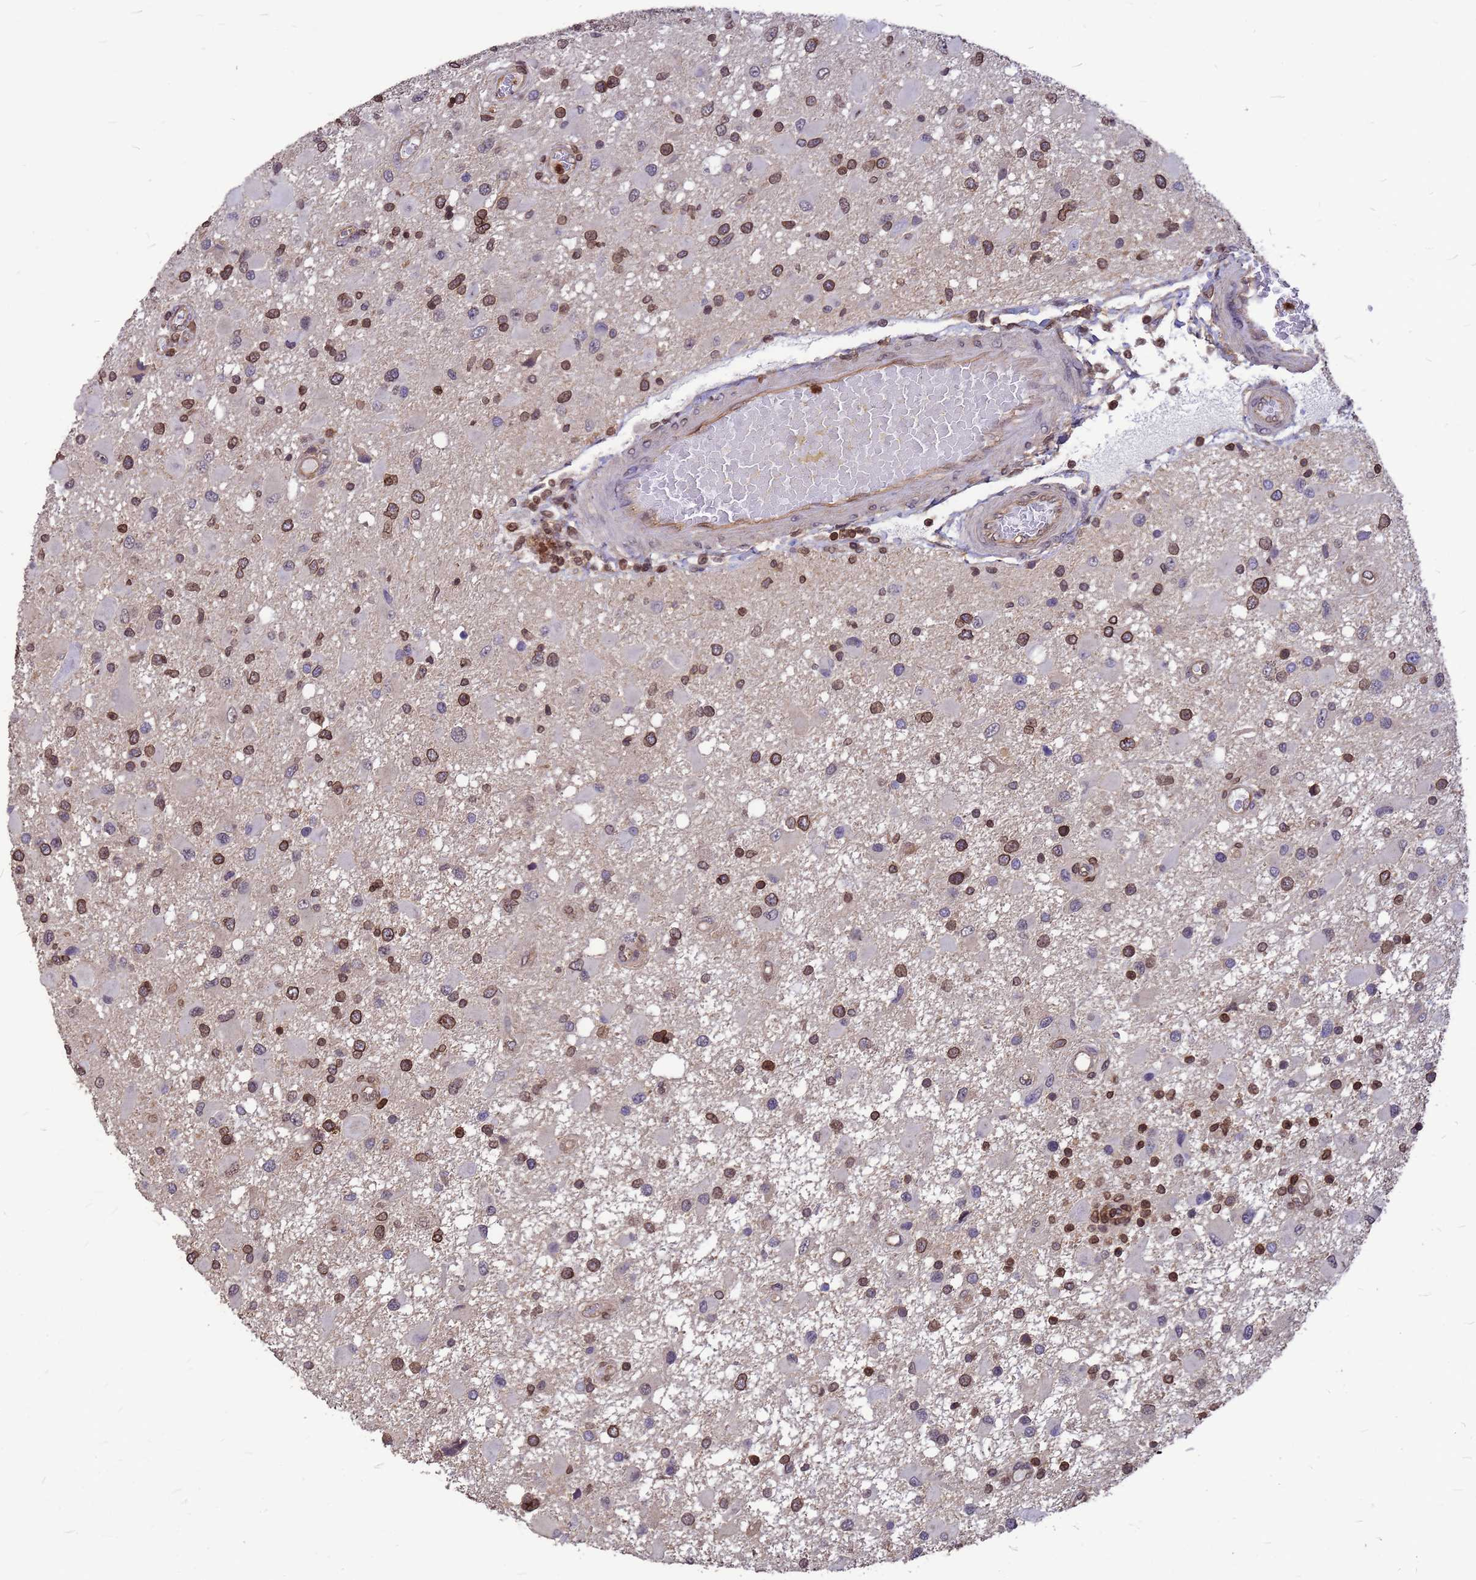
{"staining": {"intensity": "moderate", "quantity": "25%-75%", "location": "nuclear"}, "tissue": "glioma", "cell_type": "Tumor cells", "image_type": "cancer", "snomed": [{"axis": "morphology", "description": "Glioma, malignant, High grade"}, {"axis": "topography", "description": "Brain"}], "caption": "A micrograph showing moderate nuclear staining in about 25%-75% of tumor cells in high-grade glioma (malignant), as visualized by brown immunohistochemical staining.", "gene": "C1orf35", "patient": {"sex": "male", "age": 53}}